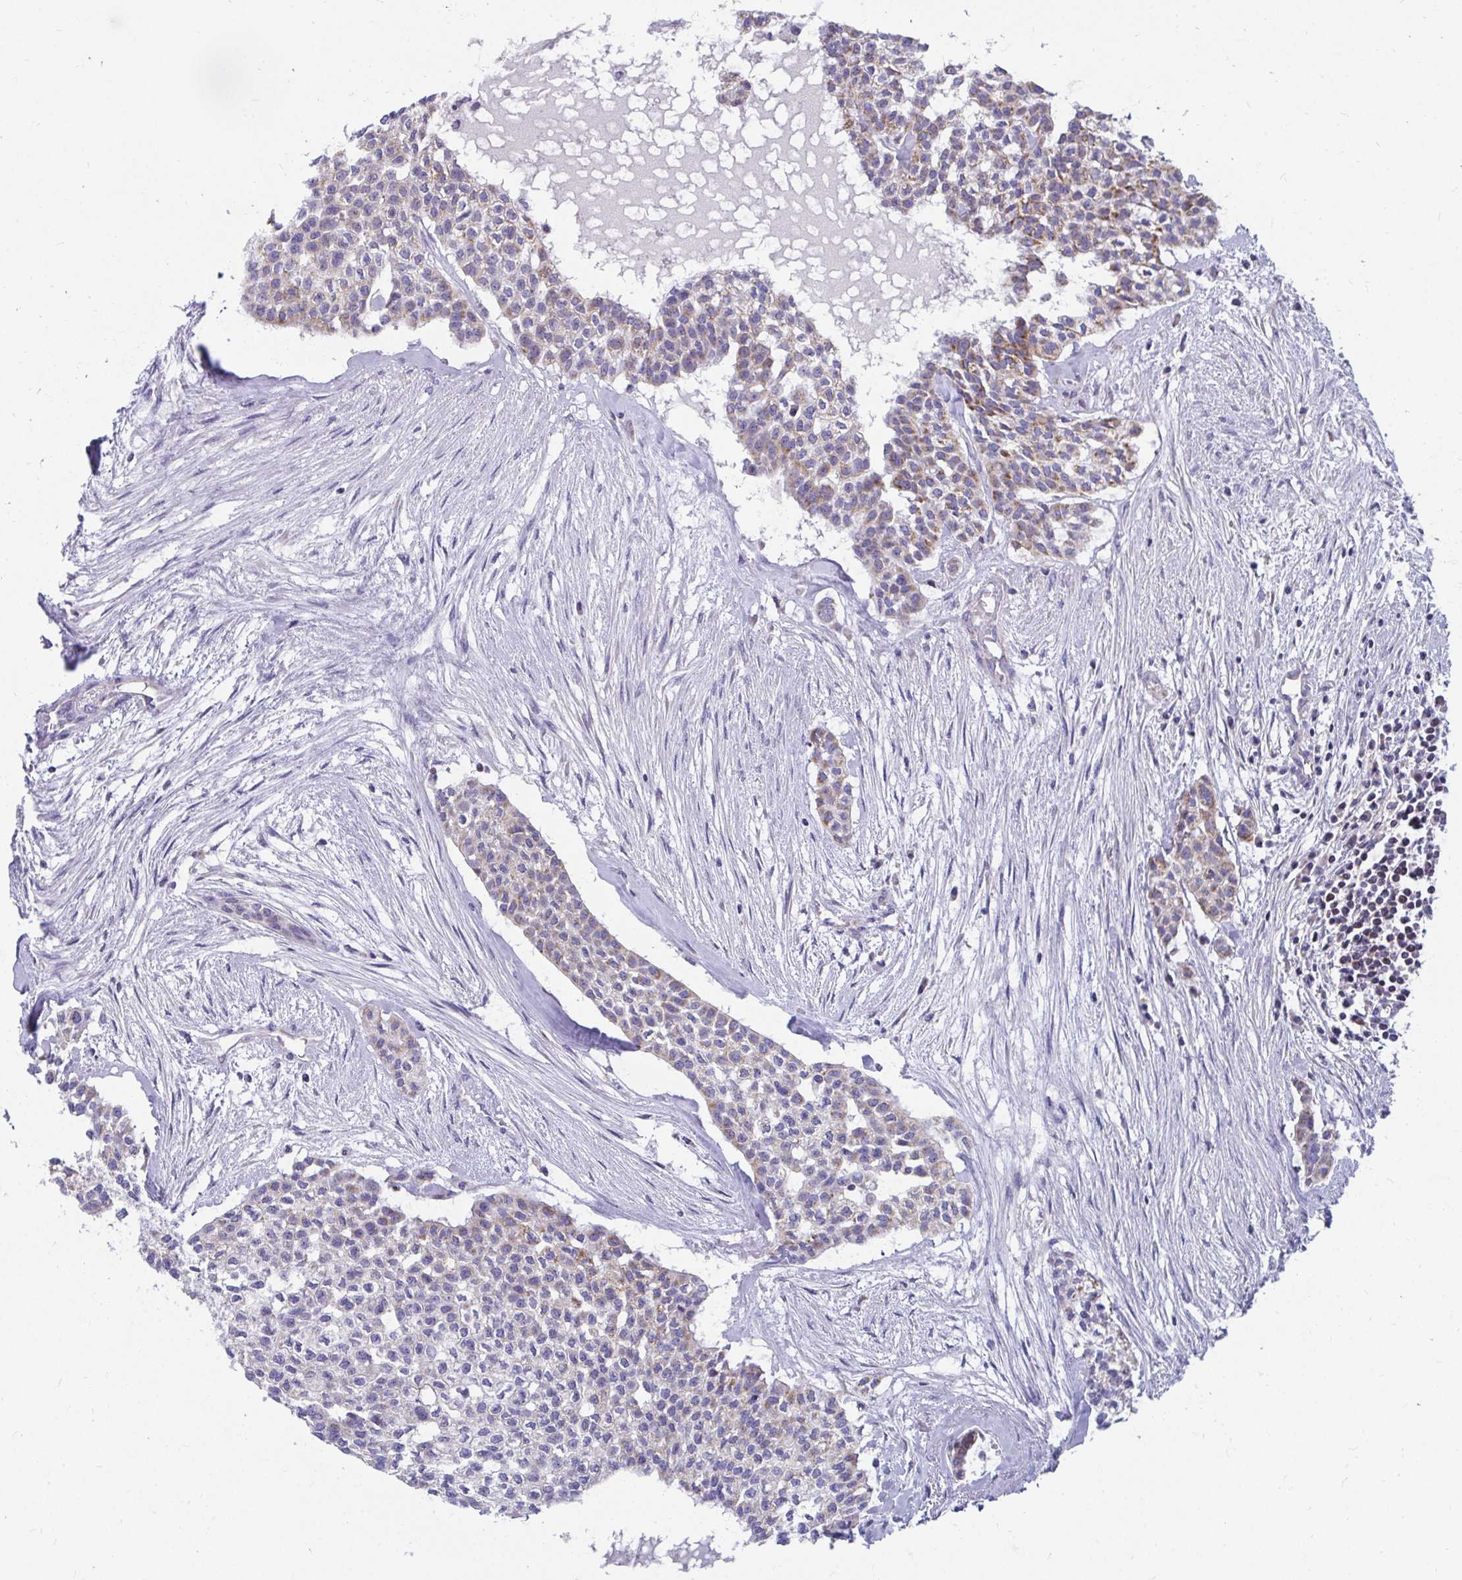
{"staining": {"intensity": "negative", "quantity": "none", "location": "none"}, "tissue": "head and neck cancer", "cell_type": "Tumor cells", "image_type": "cancer", "snomed": [{"axis": "morphology", "description": "Adenocarcinoma, NOS"}, {"axis": "topography", "description": "Head-Neck"}], "caption": "High magnification brightfield microscopy of adenocarcinoma (head and neck) stained with DAB (3,3'-diaminobenzidine) (brown) and counterstained with hematoxylin (blue): tumor cells show no significant staining. (Stains: DAB immunohistochemistry (IHC) with hematoxylin counter stain, Microscopy: brightfield microscopy at high magnification).", "gene": "EXOC5", "patient": {"sex": "male", "age": 81}}